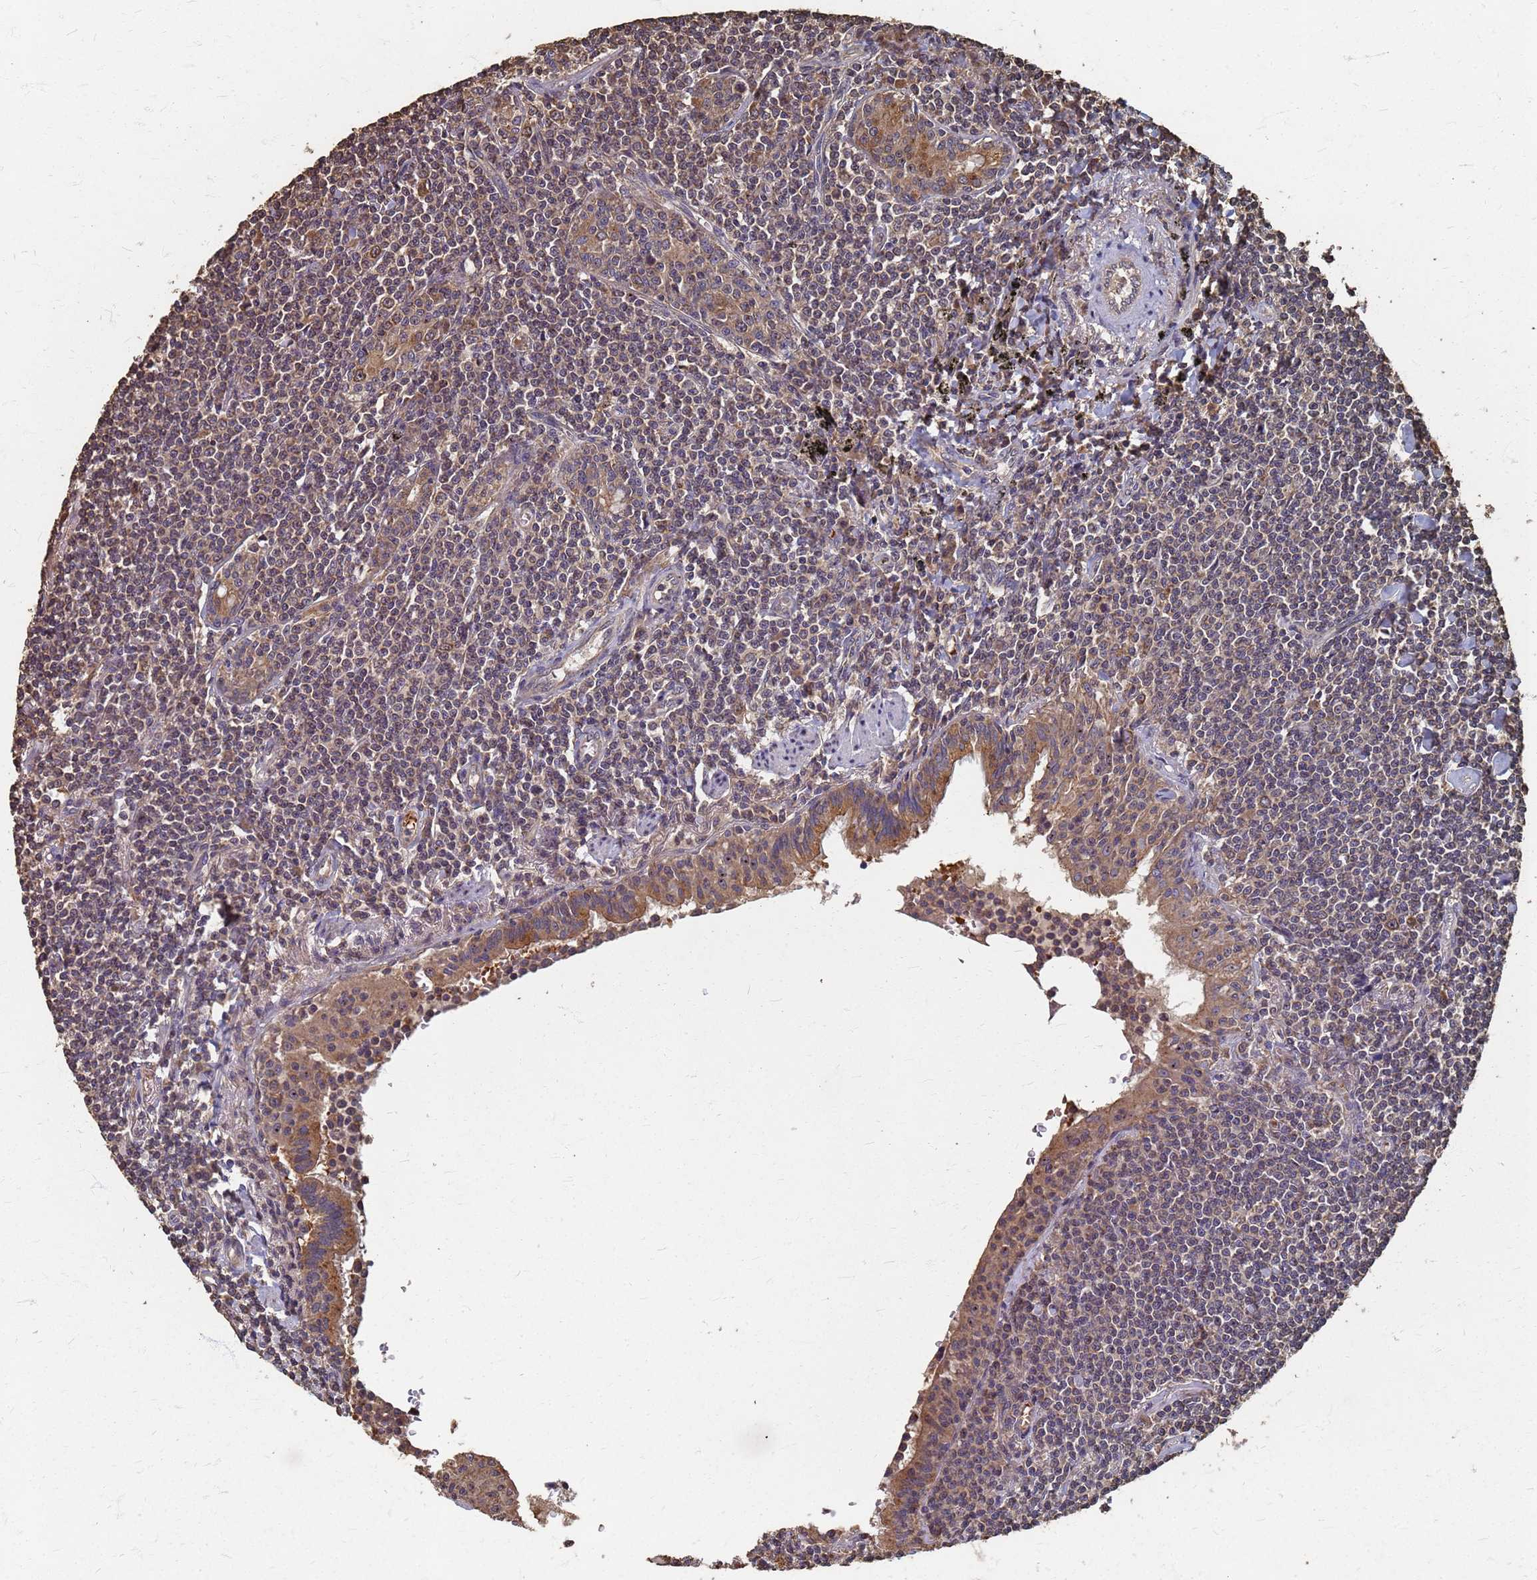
{"staining": {"intensity": "weak", "quantity": ">75%", "location": "cytoplasmic/membranous"}, "tissue": "lymphoma", "cell_type": "Tumor cells", "image_type": "cancer", "snomed": [{"axis": "morphology", "description": "Malignant lymphoma, non-Hodgkin's type, Low grade"}, {"axis": "topography", "description": "Lung"}], "caption": "Brown immunohistochemical staining in low-grade malignant lymphoma, non-Hodgkin's type reveals weak cytoplasmic/membranous staining in approximately >75% of tumor cells.", "gene": "DPH5", "patient": {"sex": "female", "age": 71}}